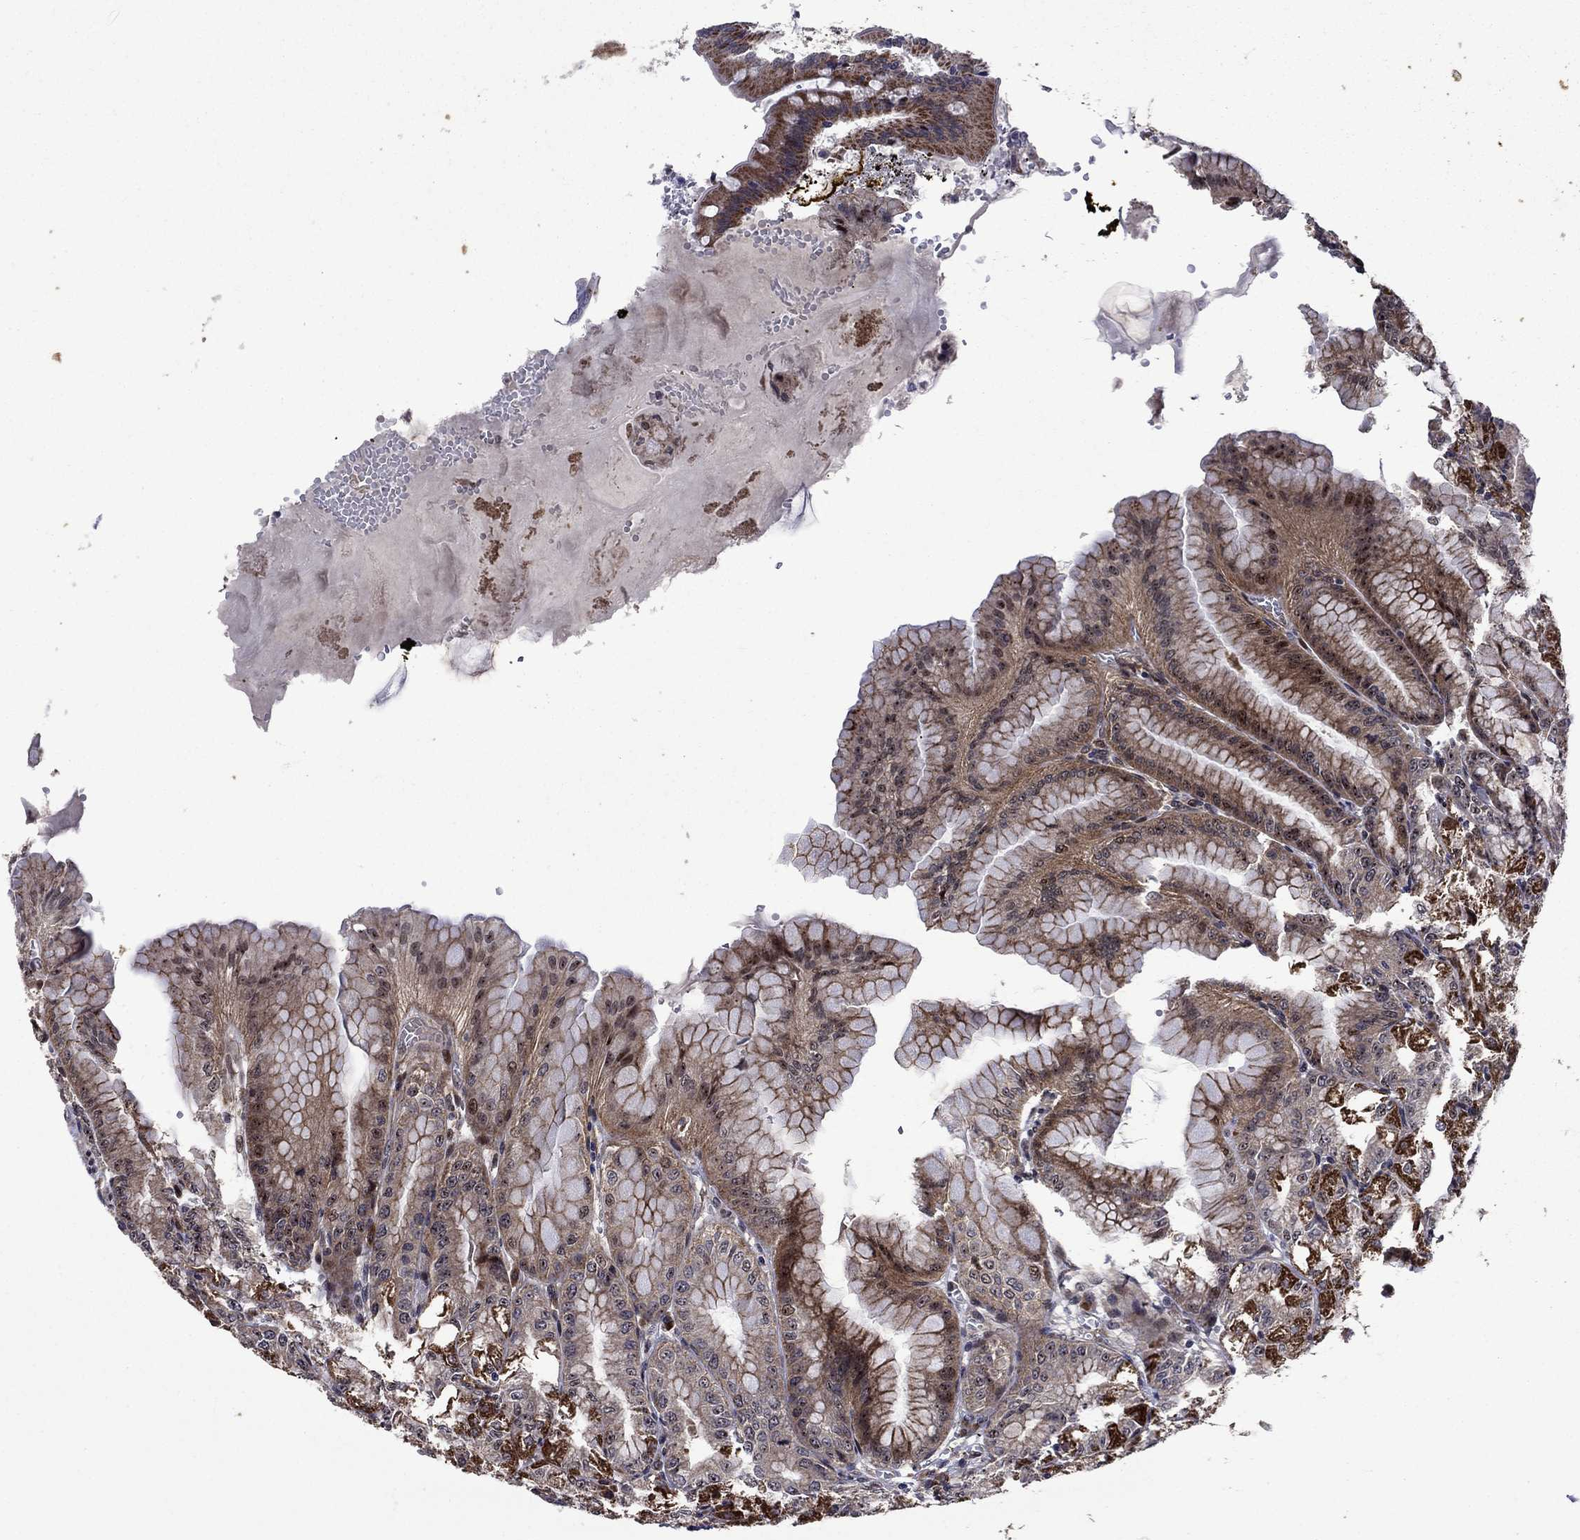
{"staining": {"intensity": "strong", "quantity": "25%-75%", "location": "cytoplasmic/membranous"}, "tissue": "stomach", "cell_type": "Glandular cells", "image_type": "normal", "snomed": [{"axis": "morphology", "description": "Normal tissue, NOS"}, {"axis": "topography", "description": "Stomach"}], "caption": "Human stomach stained for a protein (brown) exhibits strong cytoplasmic/membranous positive expression in approximately 25%-75% of glandular cells.", "gene": "AGTPBP1", "patient": {"sex": "male", "age": 71}}